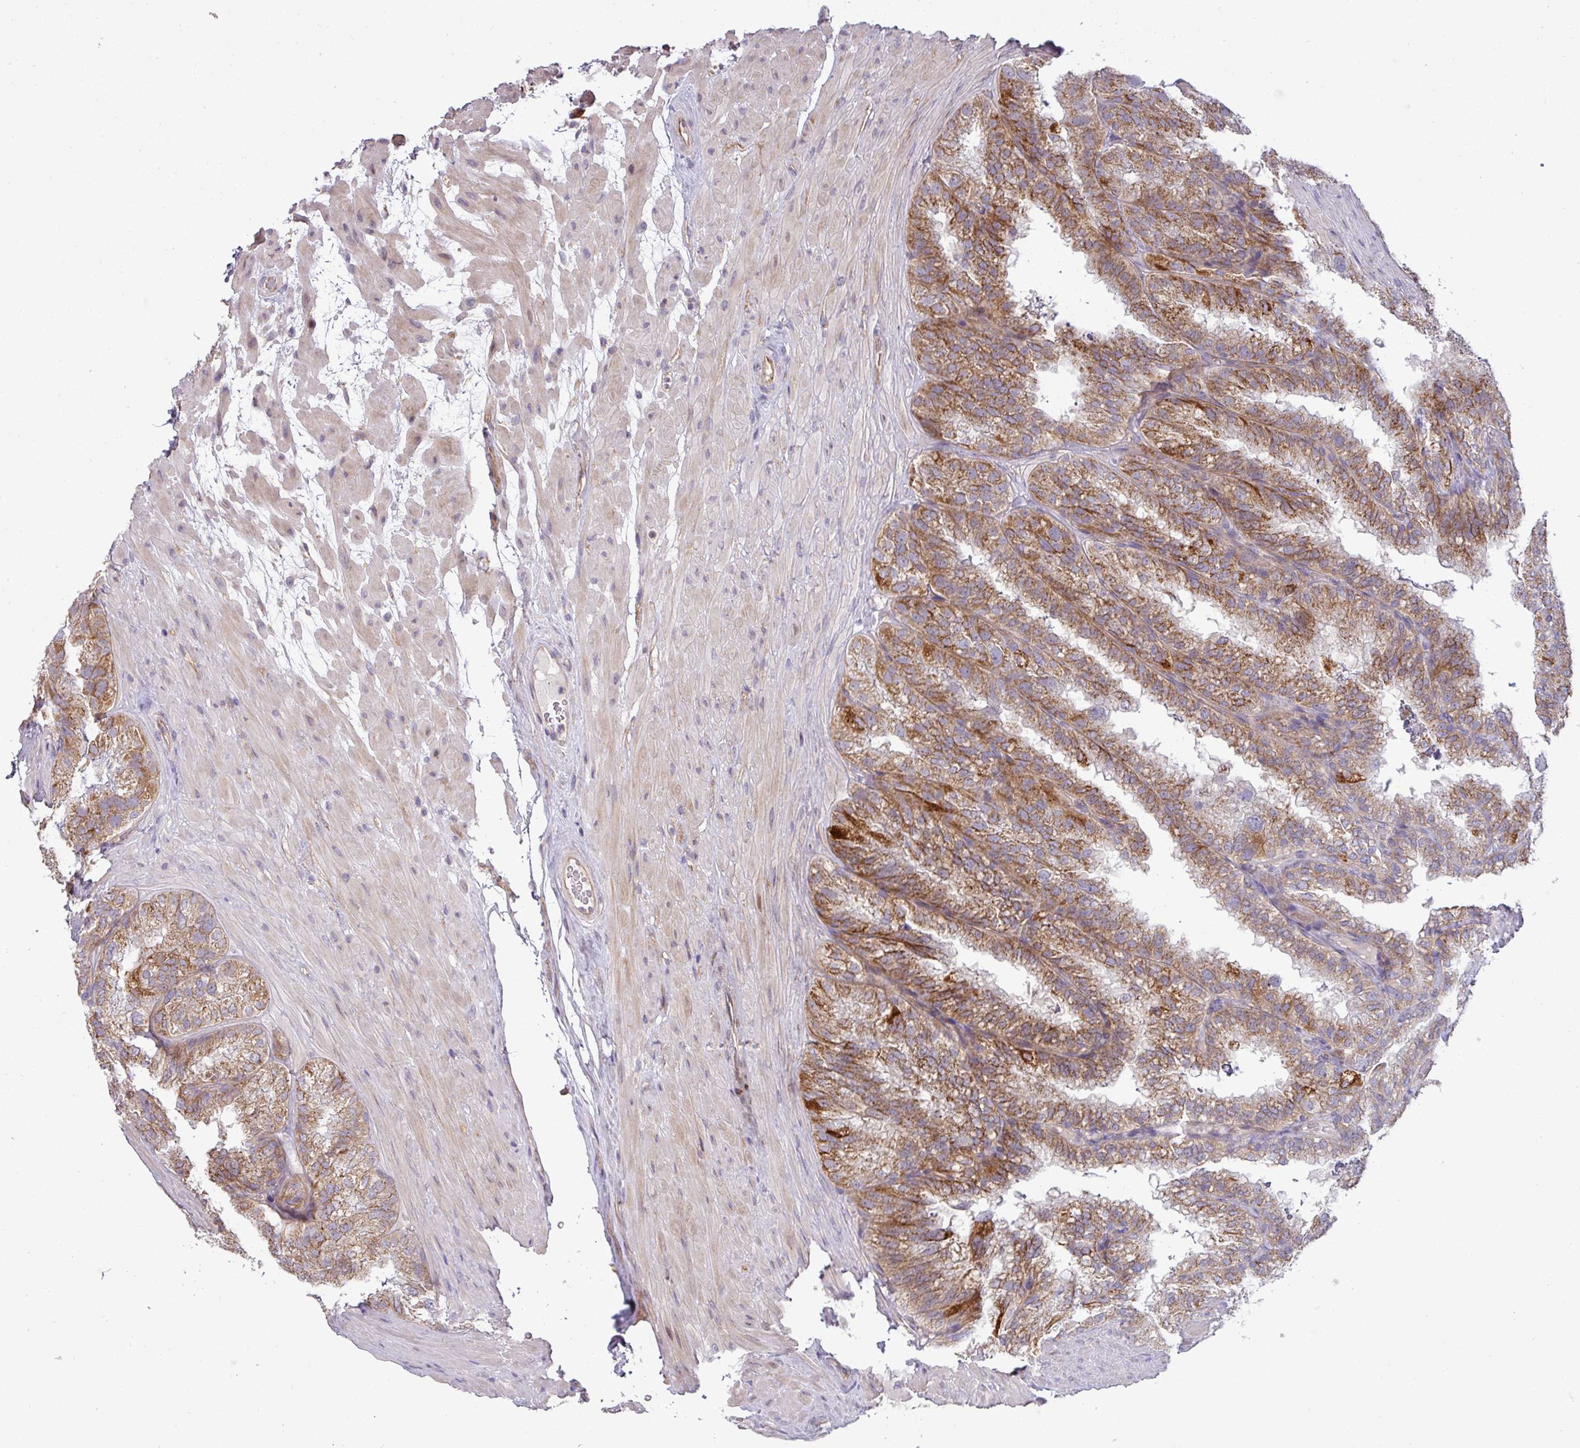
{"staining": {"intensity": "strong", "quantity": ">75%", "location": "cytoplasmic/membranous"}, "tissue": "seminal vesicle", "cell_type": "Glandular cells", "image_type": "normal", "snomed": [{"axis": "morphology", "description": "Normal tissue, NOS"}, {"axis": "topography", "description": "Seminal veicle"}], "caption": "This is an image of immunohistochemistry (IHC) staining of benign seminal vesicle, which shows strong staining in the cytoplasmic/membranous of glandular cells.", "gene": "TIMMDC1", "patient": {"sex": "male", "age": 58}}